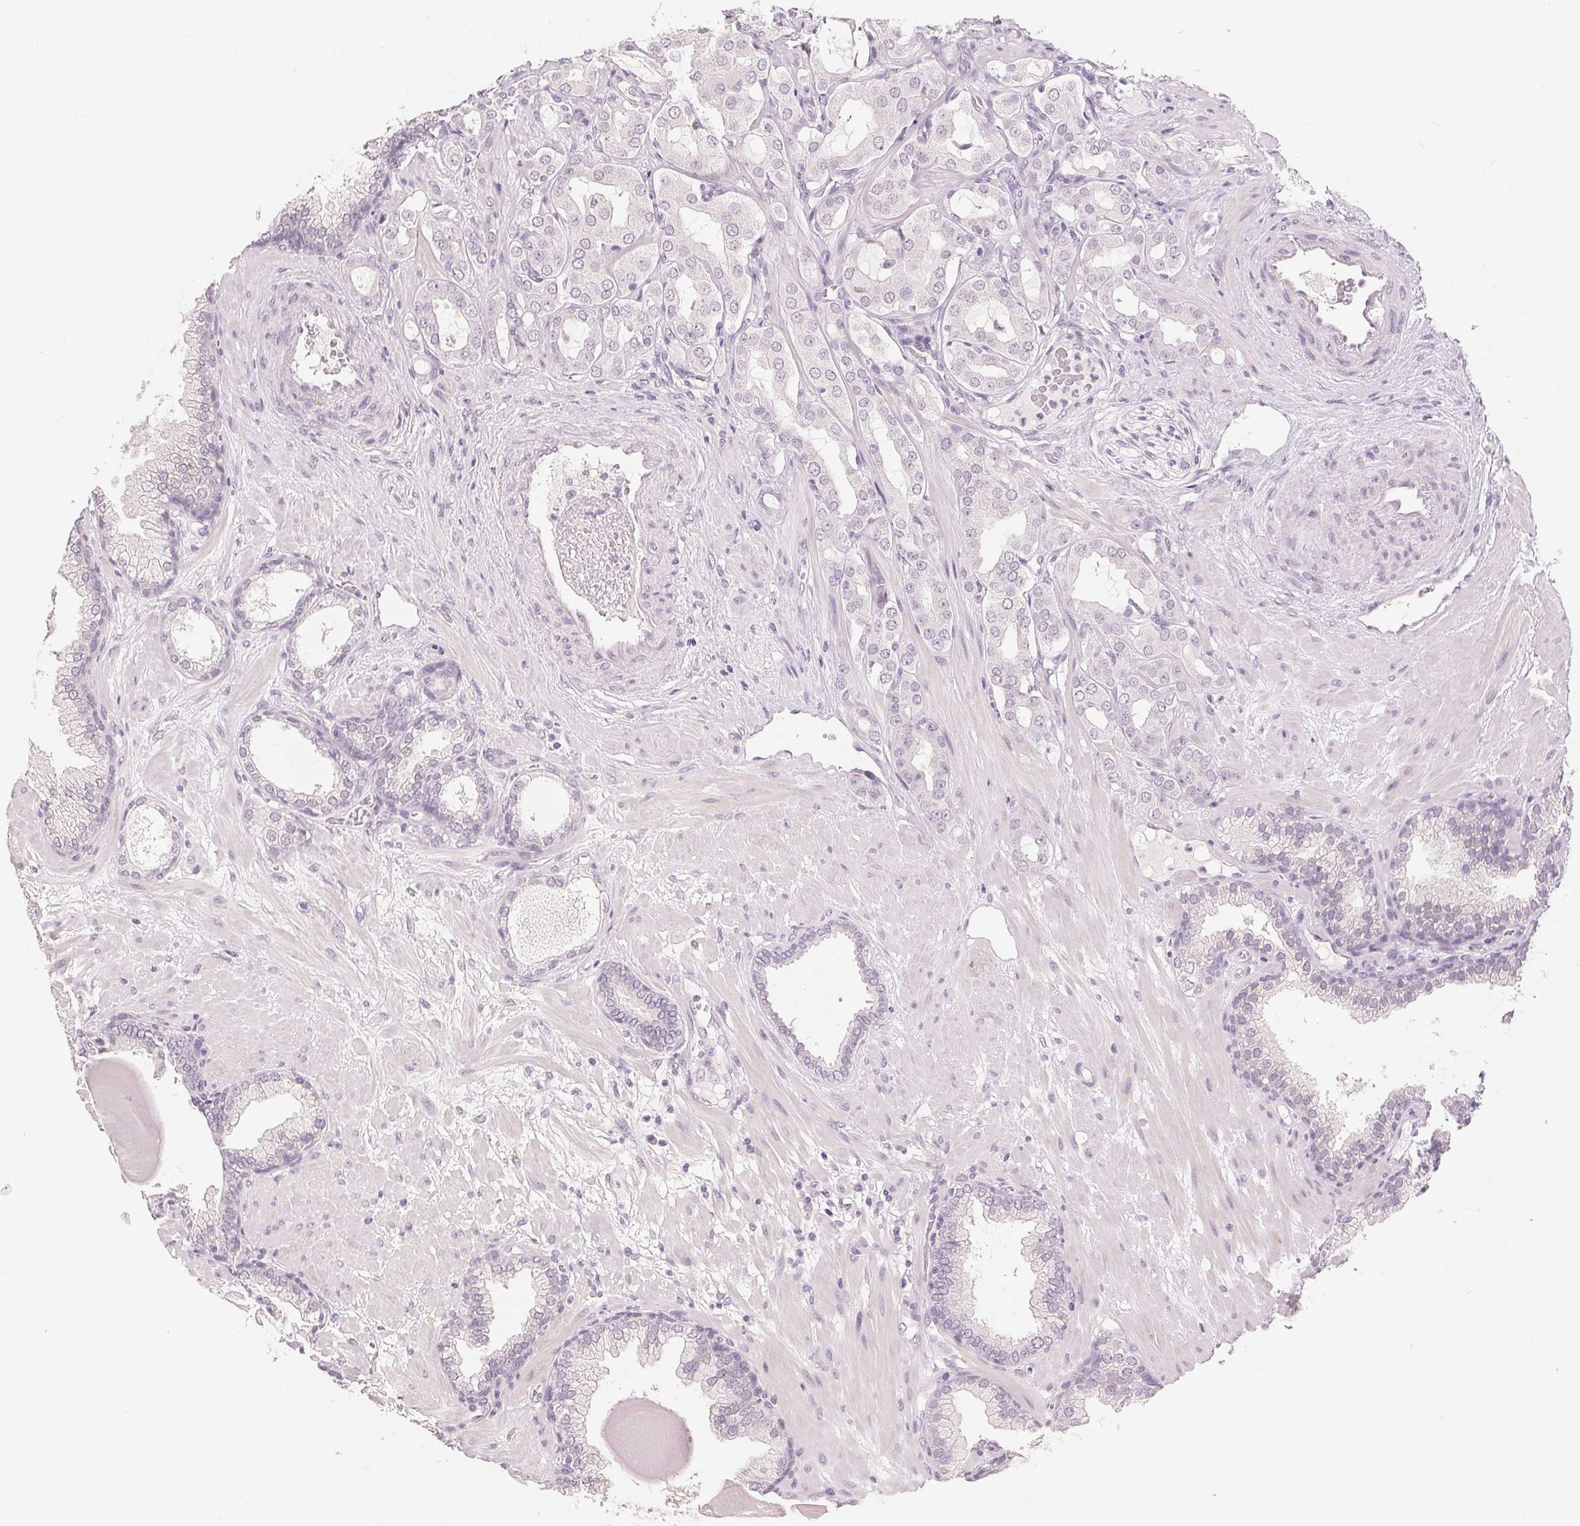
{"staining": {"intensity": "negative", "quantity": "none", "location": "none"}, "tissue": "prostate cancer", "cell_type": "Tumor cells", "image_type": "cancer", "snomed": [{"axis": "morphology", "description": "Adenocarcinoma, Low grade"}, {"axis": "topography", "description": "Prostate"}], "caption": "A high-resolution histopathology image shows immunohistochemistry staining of prostate low-grade adenocarcinoma, which exhibits no significant expression in tumor cells.", "gene": "IGFBP1", "patient": {"sex": "male", "age": 57}}